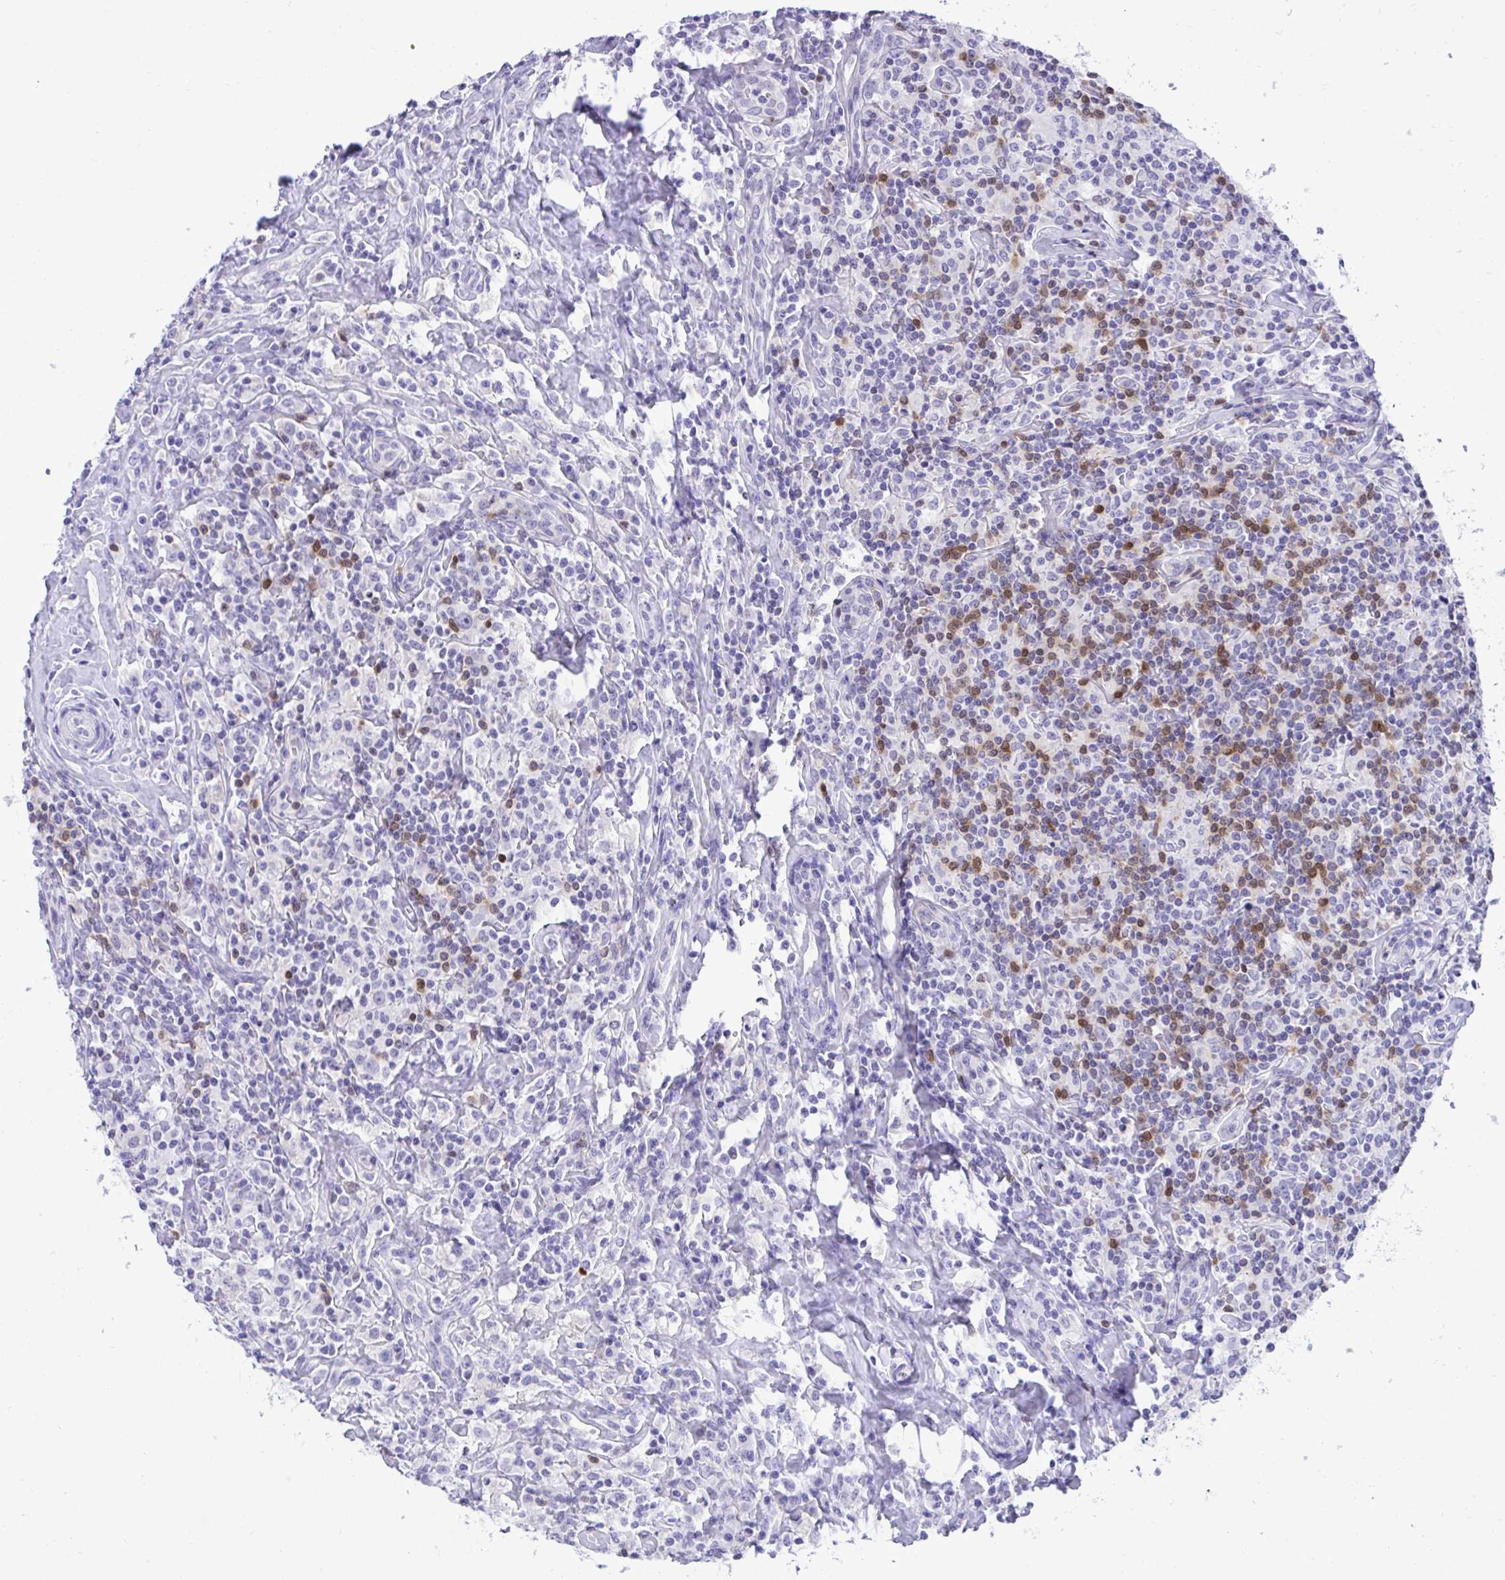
{"staining": {"intensity": "negative", "quantity": "none", "location": "none"}, "tissue": "lymphoma", "cell_type": "Tumor cells", "image_type": "cancer", "snomed": [{"axis": "morphology", "description": "Hodgkin's disease, NOS"}, {"axis": "morphology", "description": "Hodgkin's lymphoma, nodular sclerosis"}, {"axis": "topography", "description": "Lymph node"}], "caption": "The image displays no staining of tumor cells in Hodgkin's lymphoma, nodular sclerosis. (DAB immunohistochemistry visualized using brightfield microscopy, high magnification).", "gene": "PGM2L1", "patient": {"sex": "female", "age": 10}}